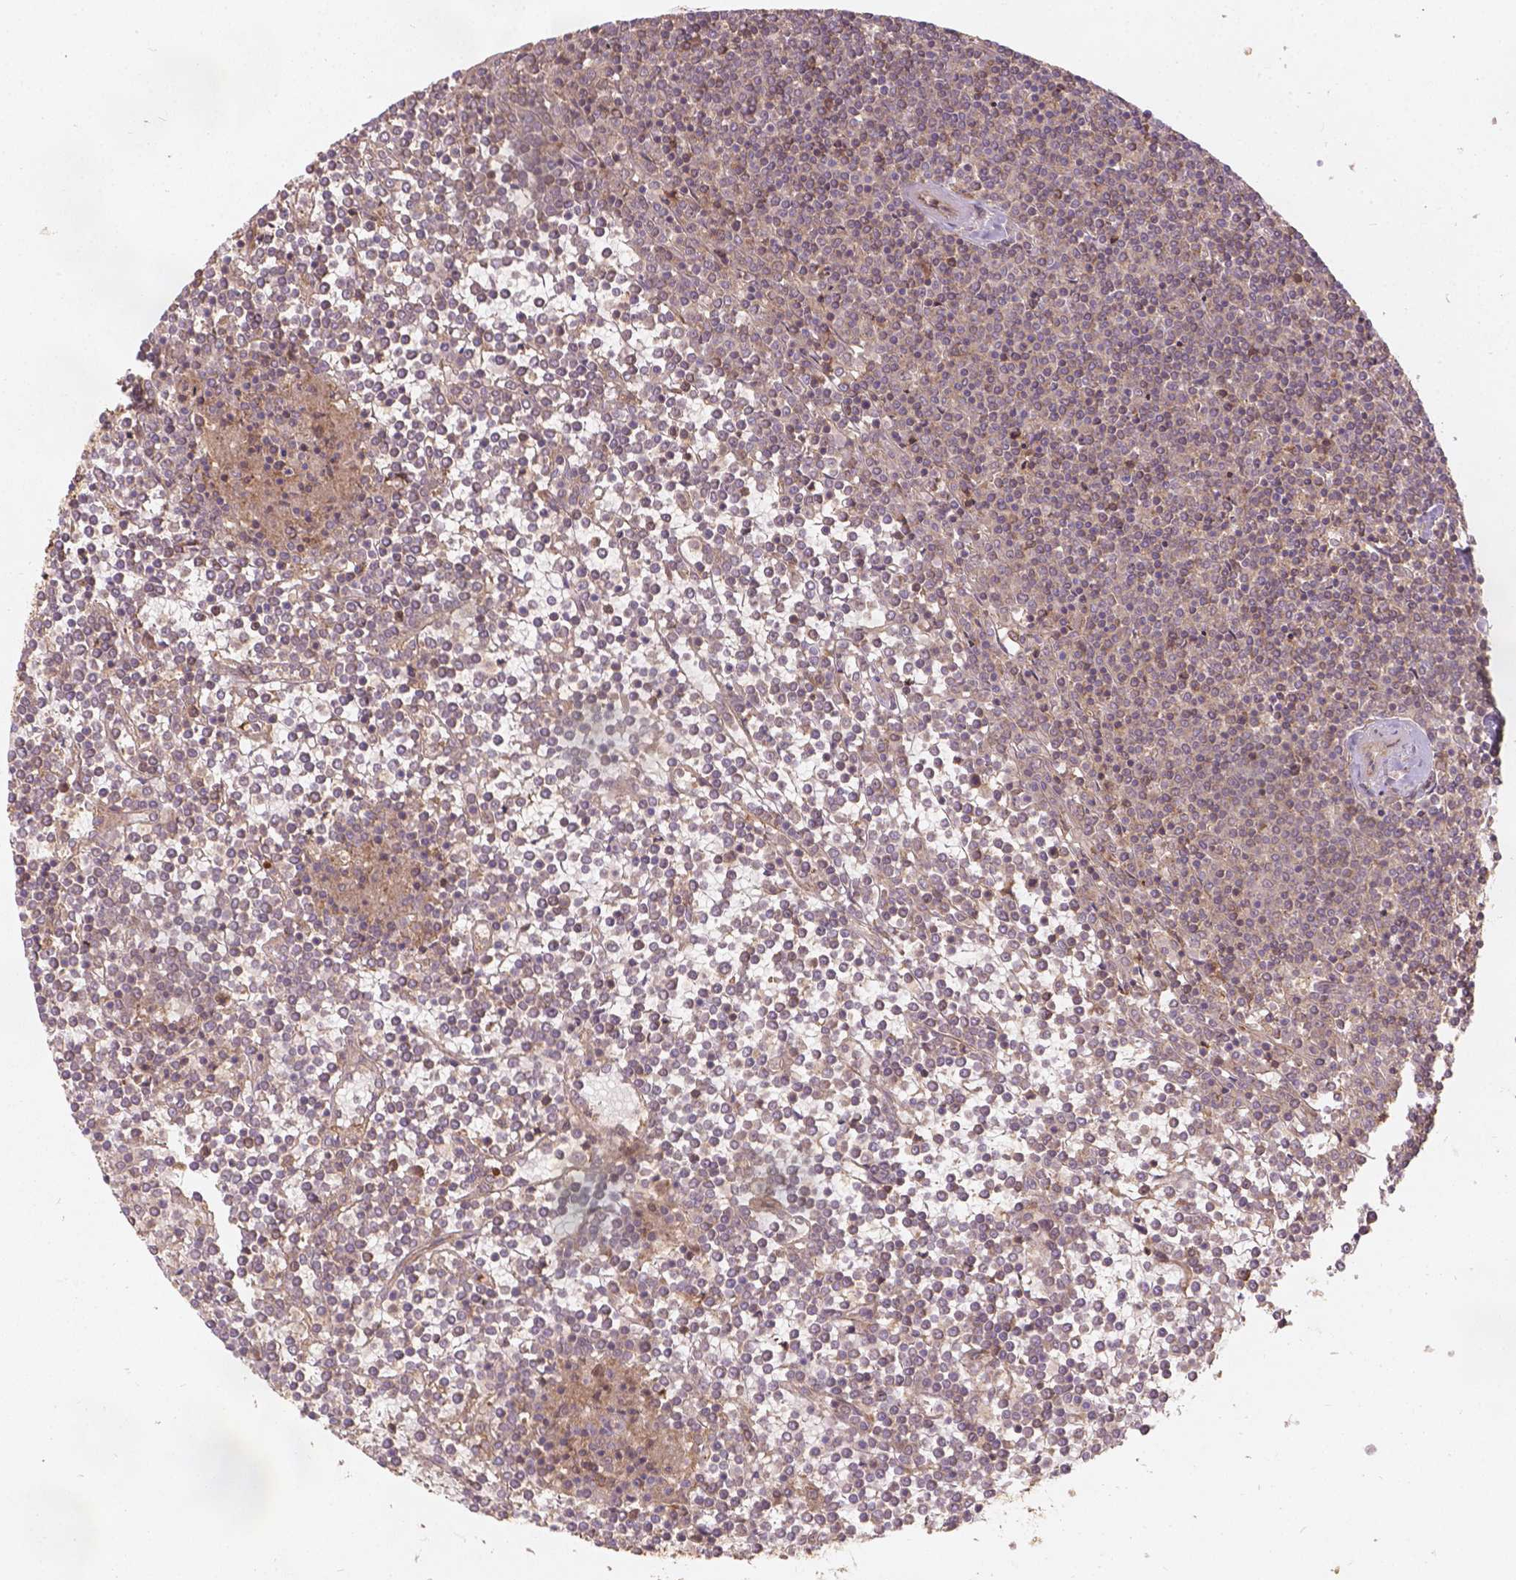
{"staining": {"intensity": "weak", "quantity": ">75%", "location": "cytoplasmic/membranous"}, "tissue": "lymphoma", "cell_type": "Tumor cells", "image_type": "cancer", "snomed": [{"axis": "morphology", "description": "Malignant lymphoma, non-Hodgkin's type, Low grade"}, {"axis": "topography", "description": "Spleen"}], "caption": "Lymphoma tissue displays weak cytoplasmic/membranous staining in about >75% of tumor cells (brown staining indicates protein expression, while blue staining denotes nuclei).", "gene": "XPR1", "patient": {"sex": "female", "age": 19}}